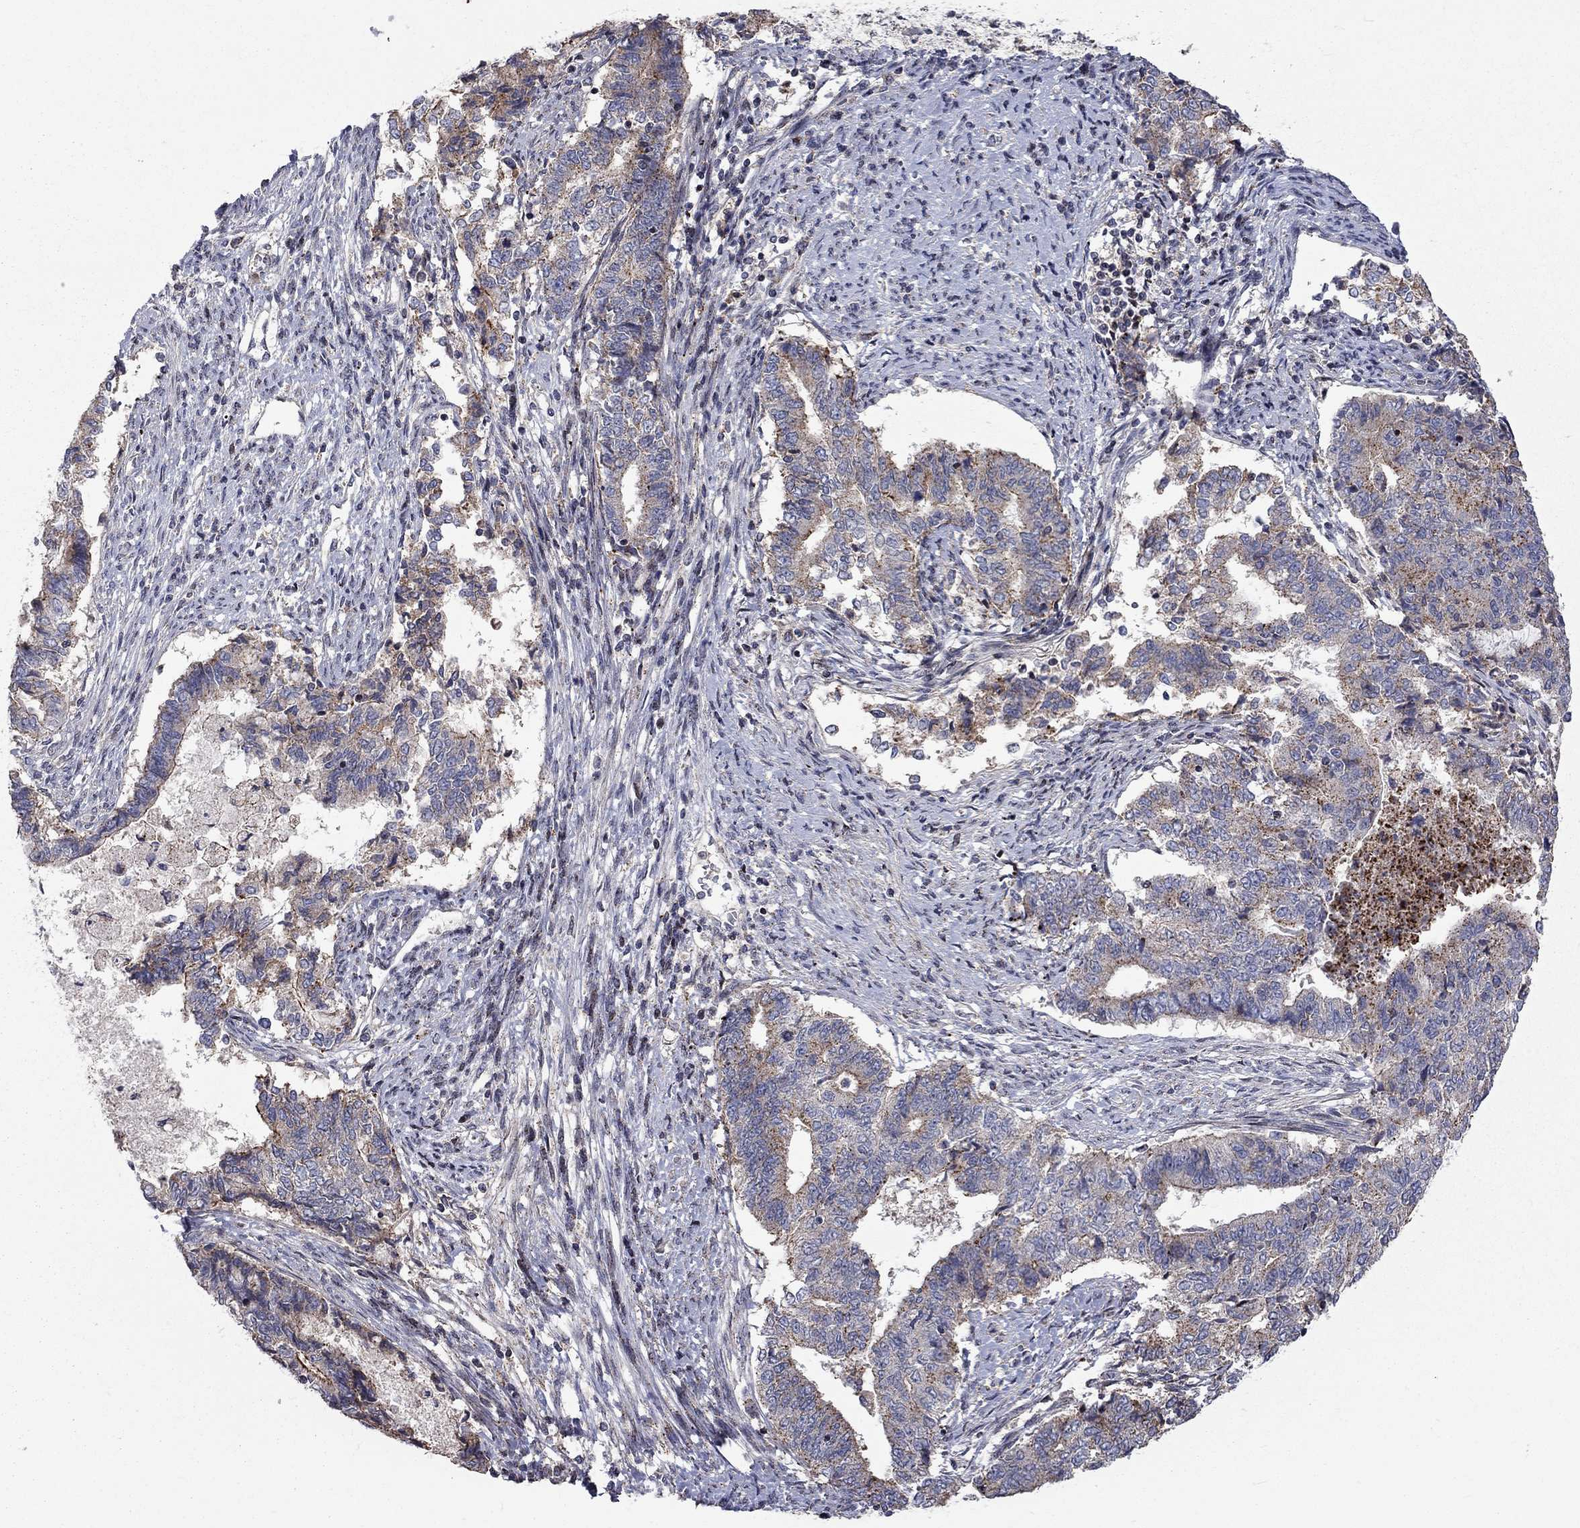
{"staining": {"intensity": "moderate", "quantity": "<25%", "location": "cytoplasmic/membranous"}, "tissue": "endometrial cancer", "cell_type": "Tumor cells", "image_type": "cancer", "snomed": [{"axis": "morphology", "description": "Adenocarcinoma, NOS"}, {"axis": "topography", "description": "Endometrium"}], "caption": "This is an image of immunohistochemistry (IHC) staining of endometrial cancer, which shows moderate expression in the cytoplasmic/membranous of tumor cells.", "gene": "ERN2", "patient": {"sex": "female", "age": 65}}